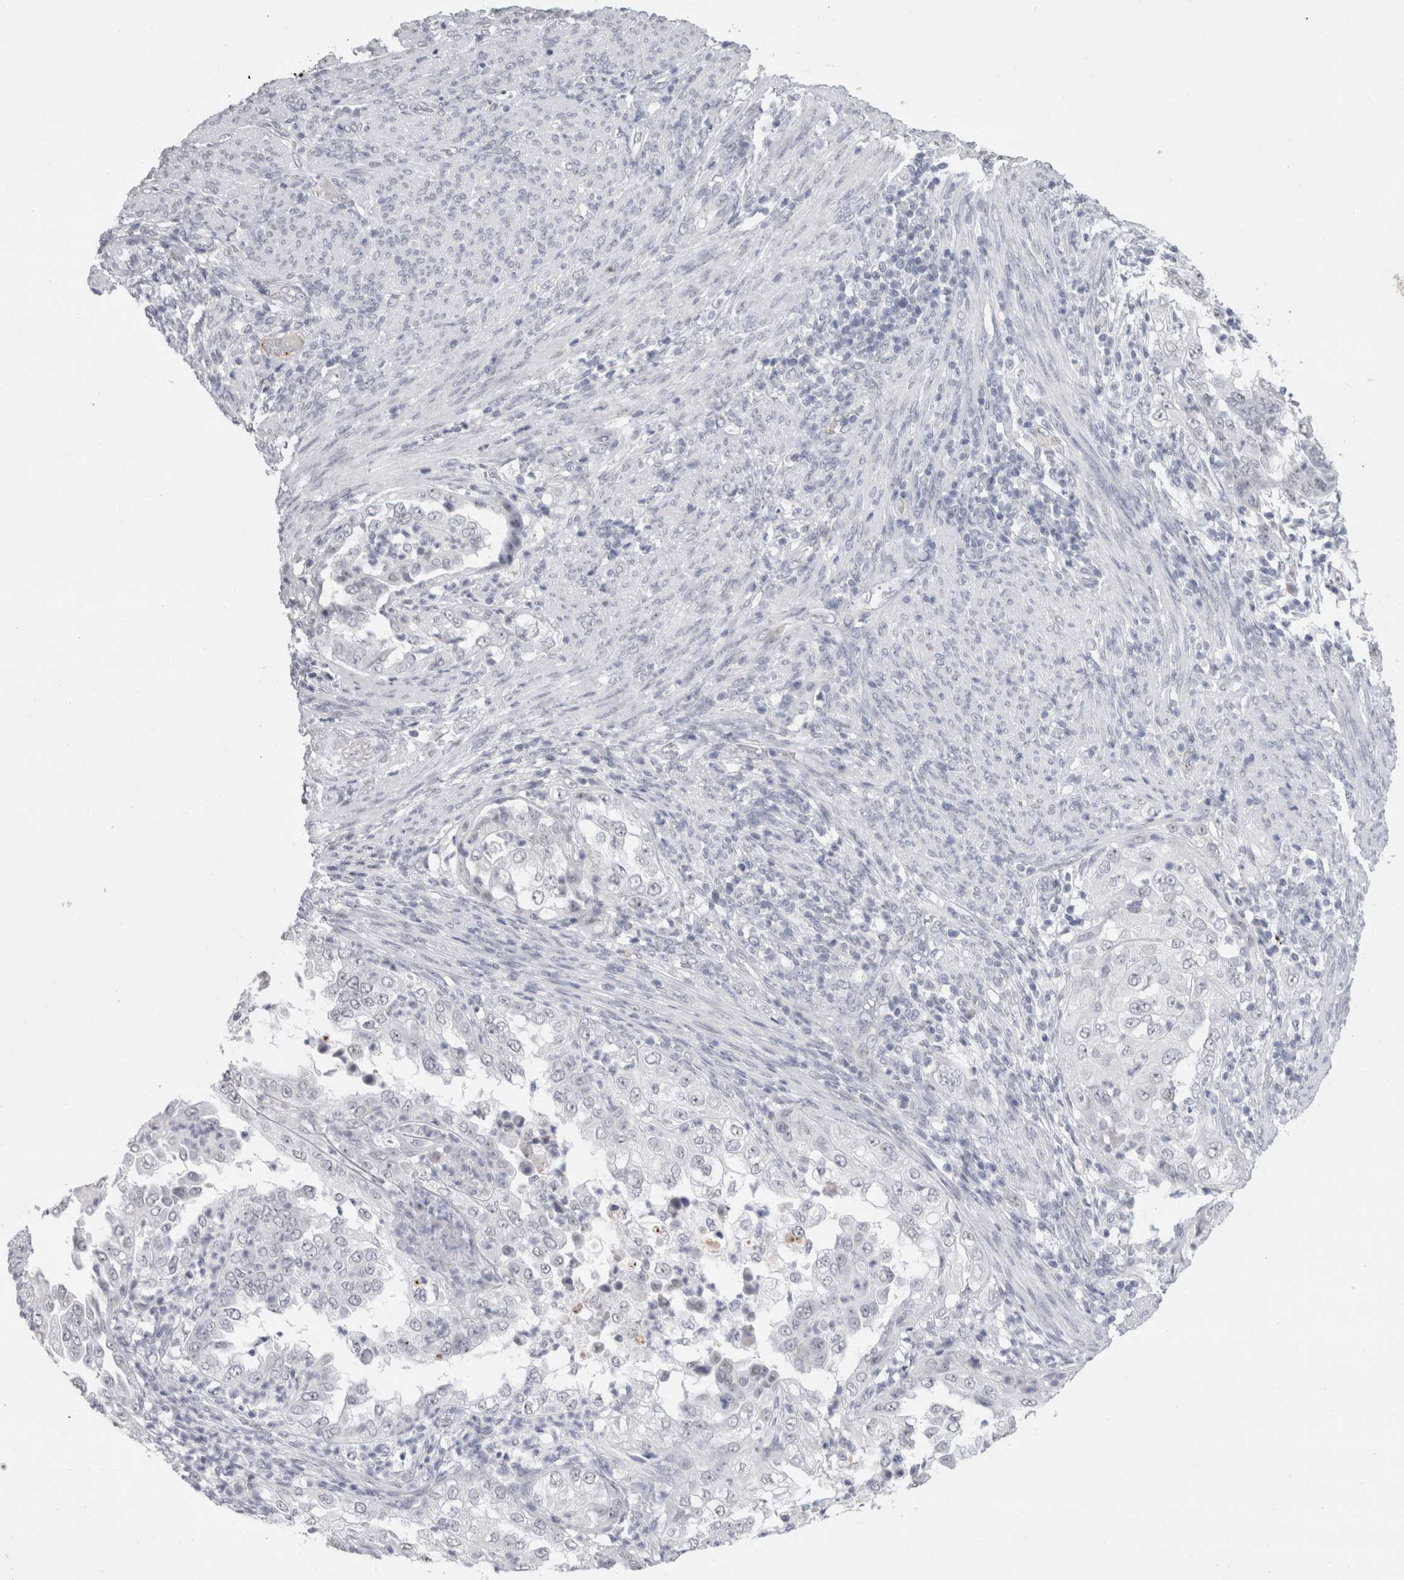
{"staining": {"intensity": "negative", "quantity": "none", "location": "none"}, "tissue": "endometrial cancer", "cell_type": "Tumor cells", "image_type": "cancer", "snomed": [{"axis": "morphology", "description": "Adenocarcinoma, NOS"}, {"axis": "topography", "description": "Endometrium"}], "caption": "There is no significant positivity in tumor cells of adenocarcinoma (endometrial). Brightfield microscopy of immunohistochemistry (IHC) stained with DAB (3,3'-diaminobenzidine) (brown) and hematoxylin (blue), captured at high magnification.", "gene": "CADM3", "patient": {"sex": "female", "age": 85}}